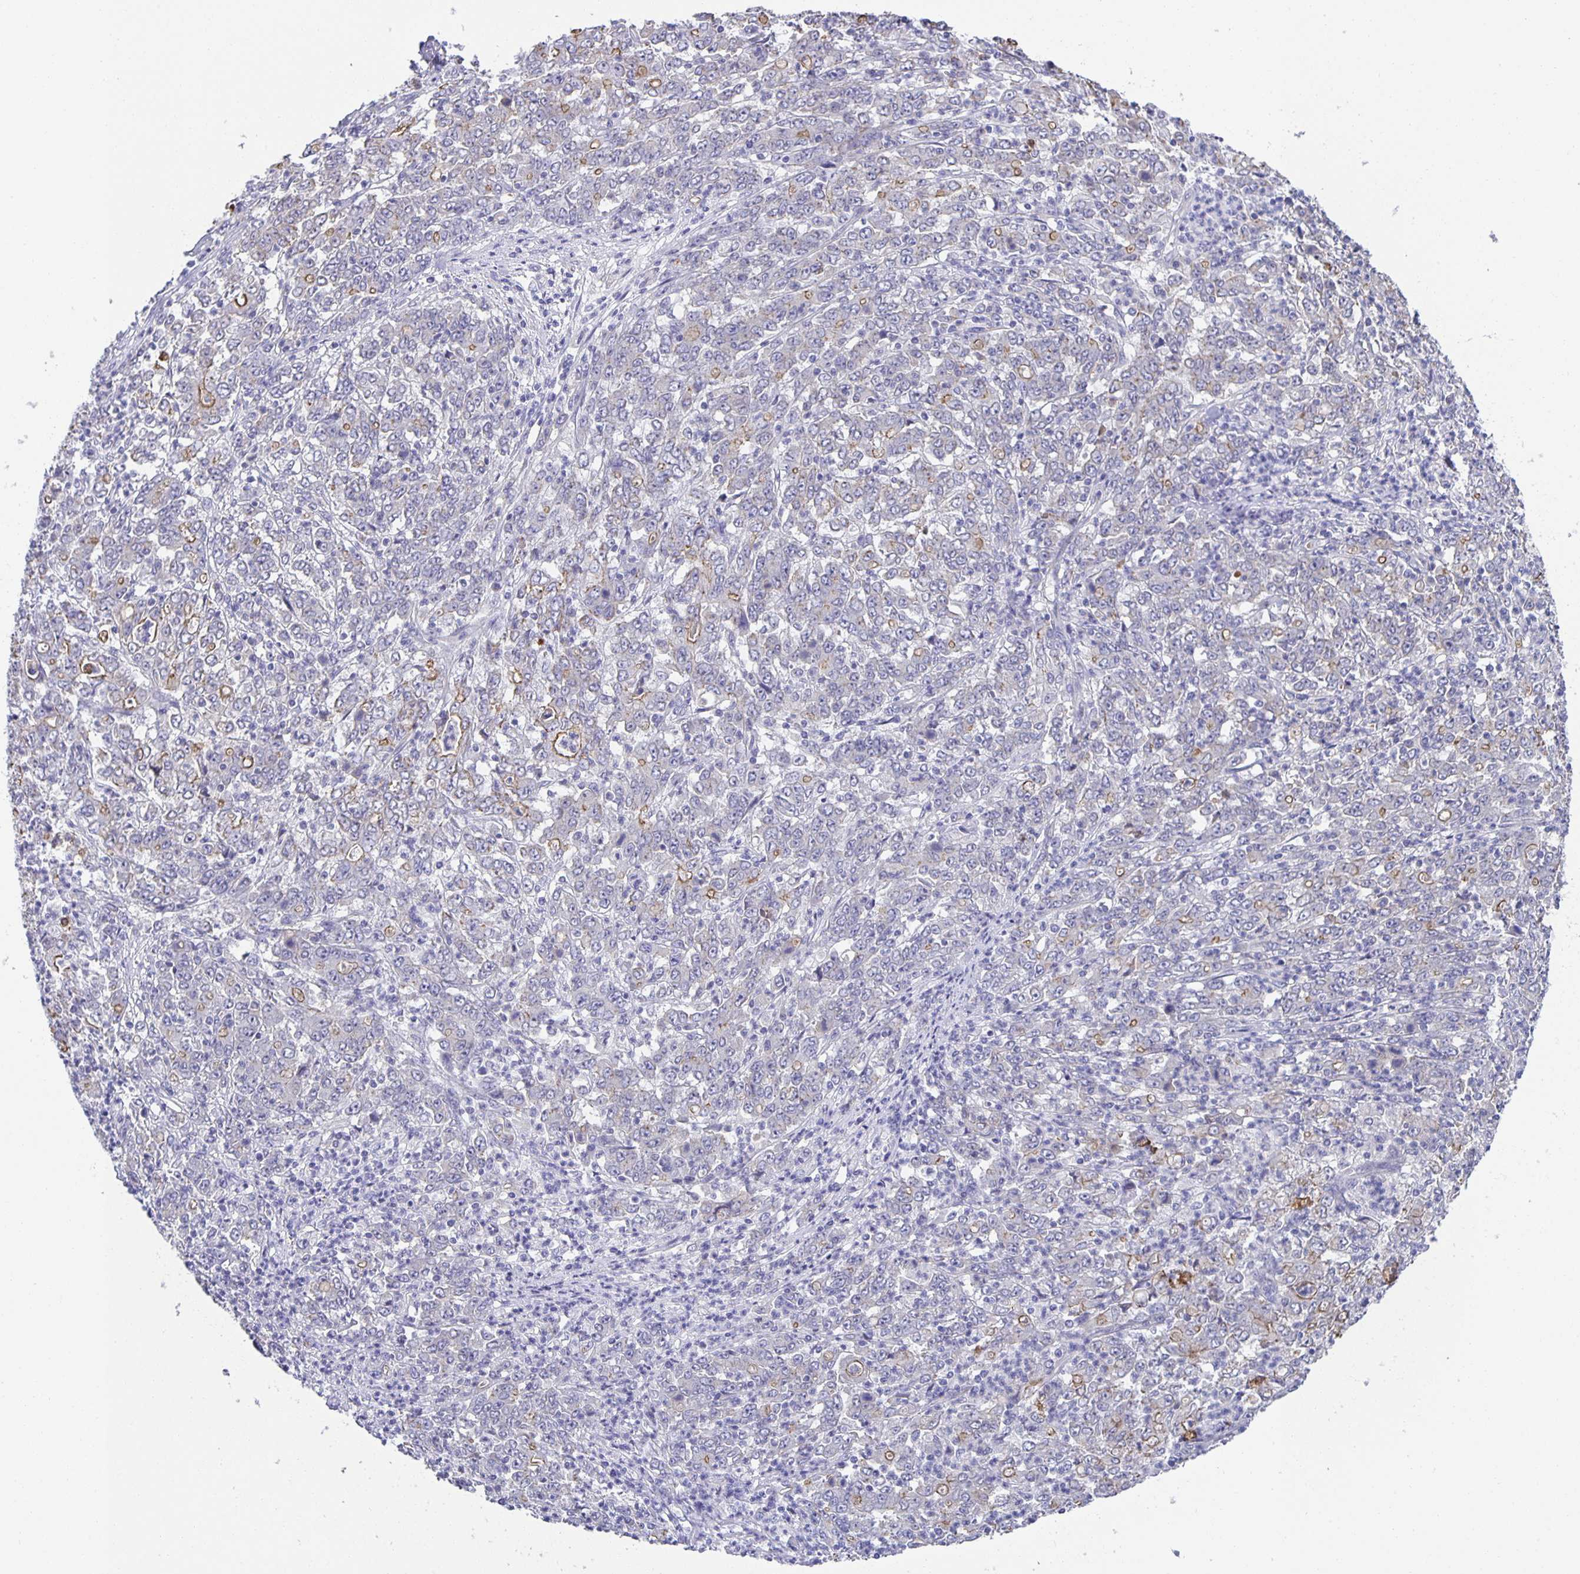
{"staining": {"intensity": "moderate", "quantity": "<25%", "location": "cytoplasmic/membranous"}, "tissue": "stomach cancer", "cell_type": "Tumor cells", "image_type": "cancer", "snomed": [{"axis": "morphology", "description": "Adenocarcinoma, NOS"}, {"axis": "topography", "description": "Stomach, lower"}], "caption": "This photomicrograph shows IHC staining of human adenocarcinoma (stomach), with low moderate cytoplasmic/membranous positivity in approximately <25% of tumor cells.", "gene": "PTPN3", "patient": {"sex": "female", "age": 71}}